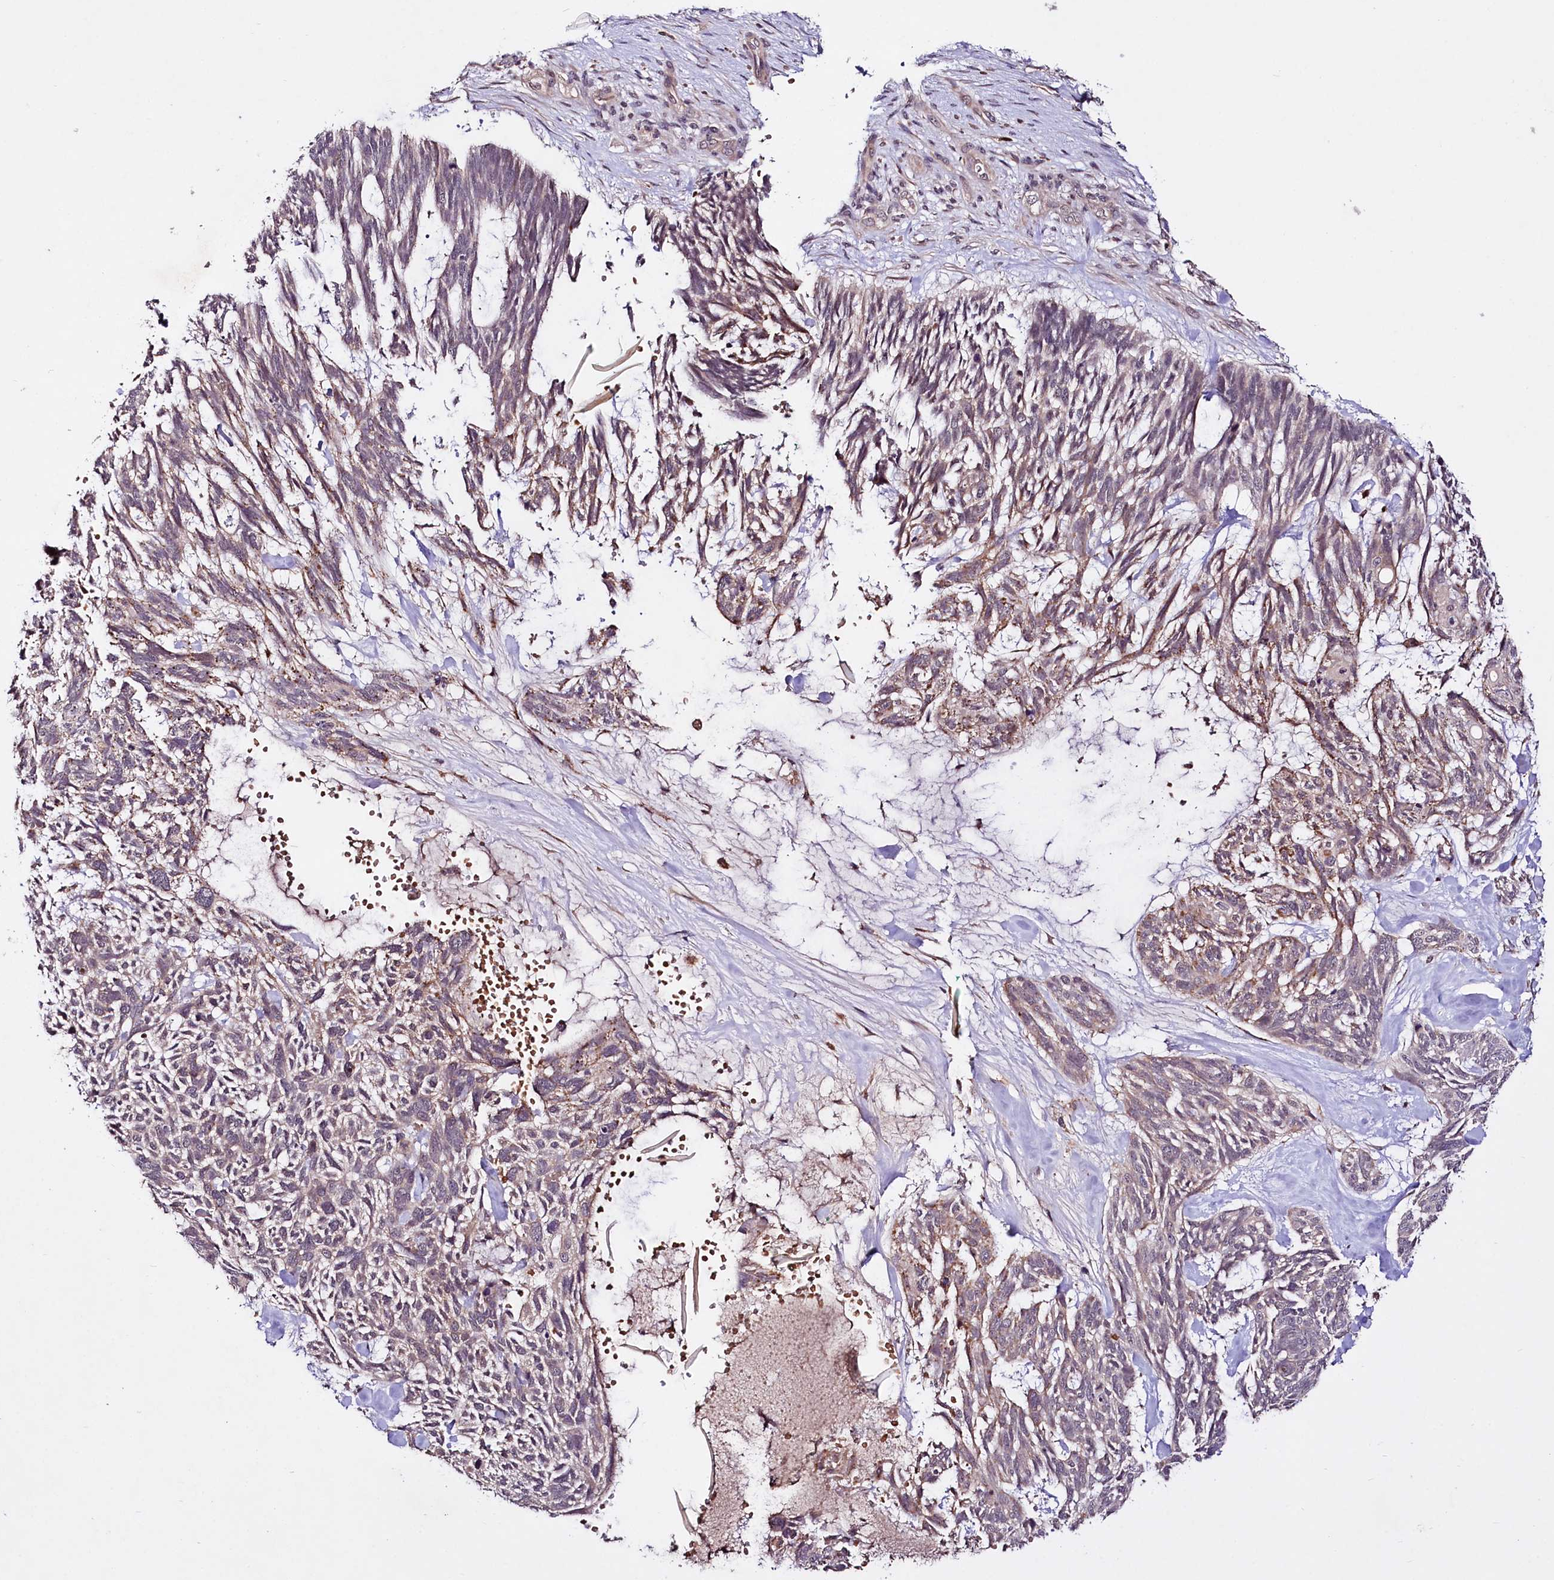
{"staining": {"intensity": "moderate", "quantity": "<25%", "location": "cytoplasmic/membranous"}, "tissue": "skin cancer", "cell_type": "Tumor cells", "image_type": "cancer", "snomed": [{"axis": "morphology", "description": "Basal cell carcinoma"}, {"axis": "topography", "description": "Skin"}], "caption": "Skin cancer stained with a brown dye demonstrates moderate cytoplasmic/membranous positive staining in approximately <25% of tumor cells.", "gene": "TAFAZZIN", "patient": {"sex": "male", "age": 88}}